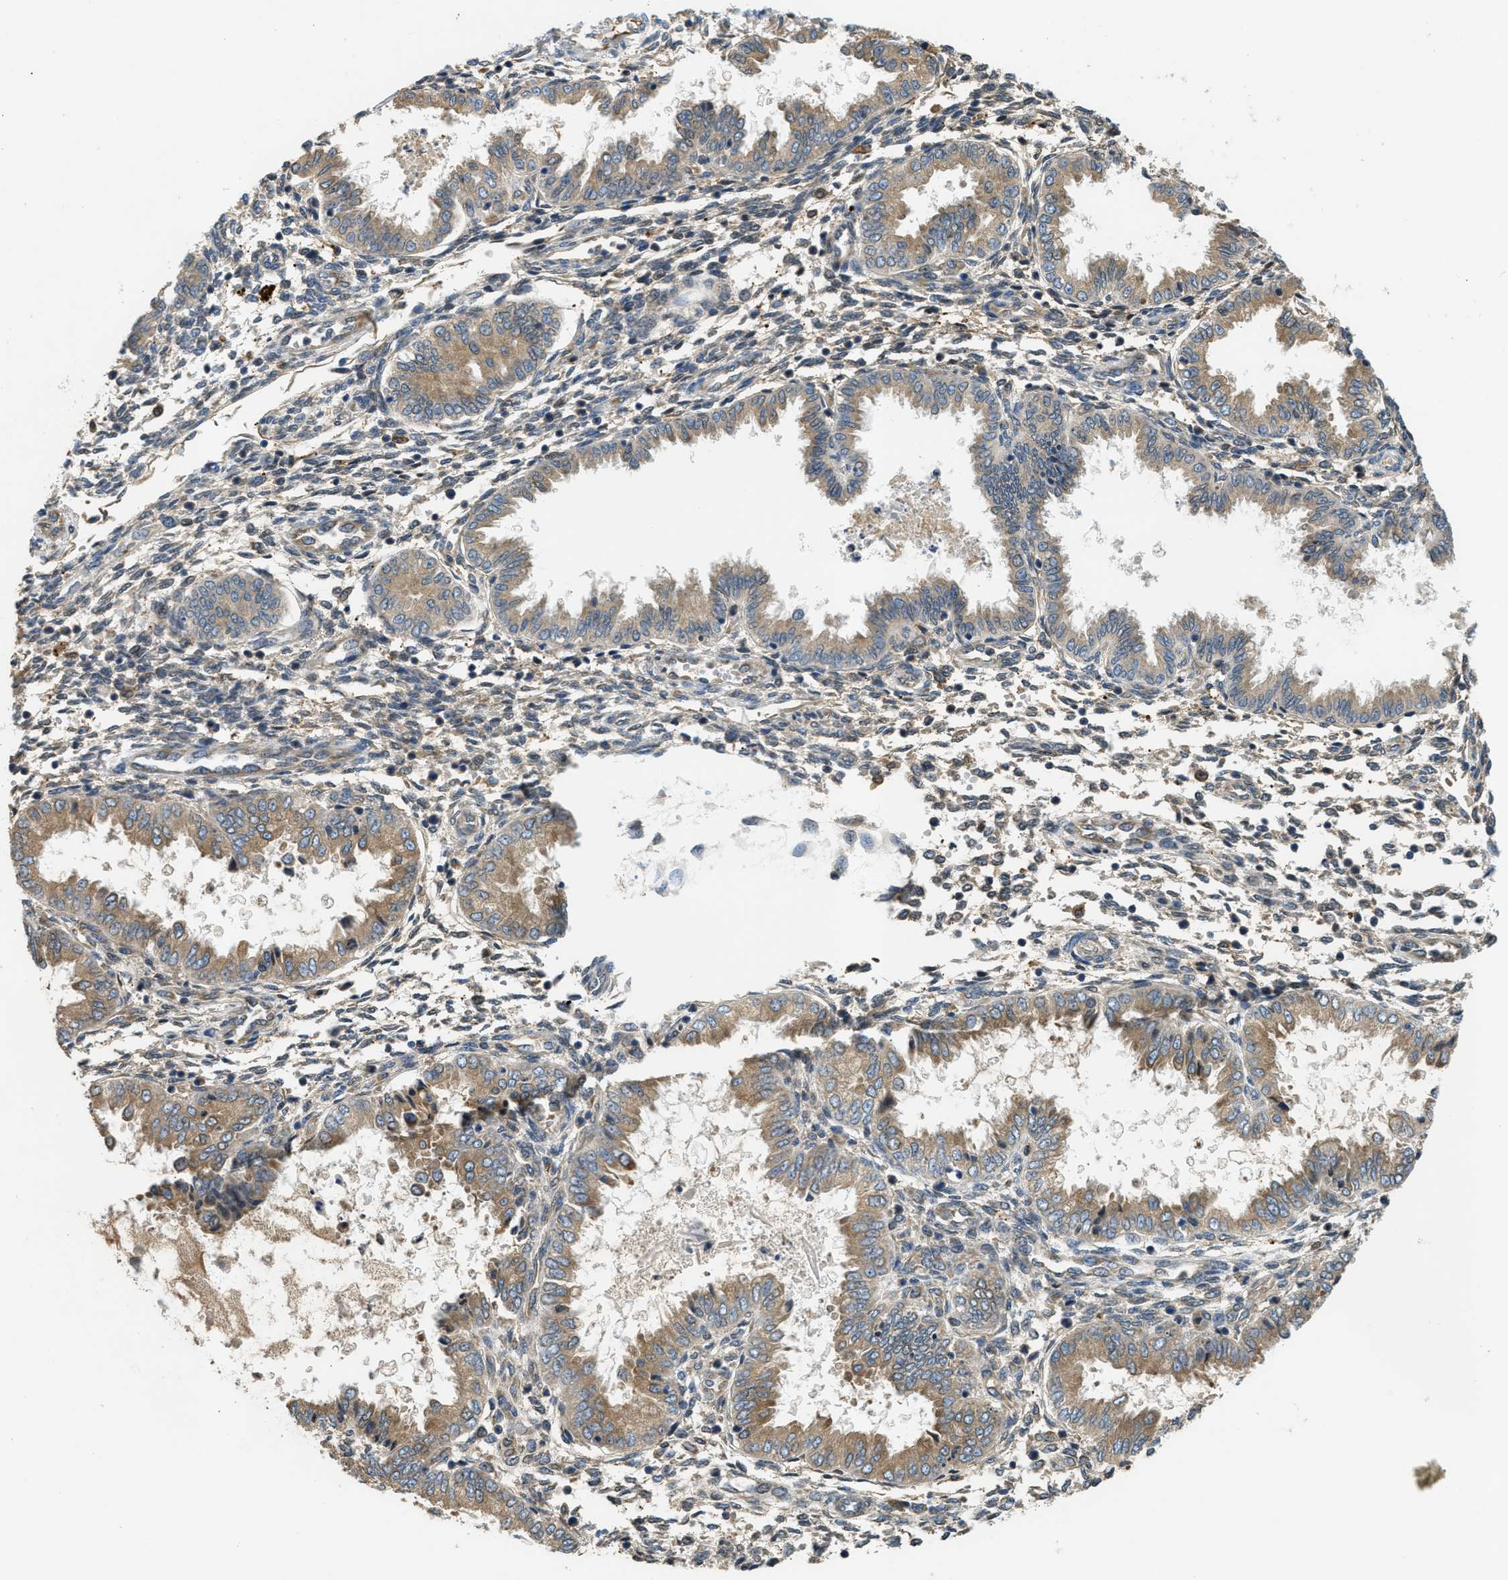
{"staining": {"intensity": "weak", "quantity": "25%-75%", "location": "cytoplasmic/membranous"}, "tissue": "endometrium", "cell_type": "Cells in endometrial stroma", "image_type": "normal", "snomed": [{"axis": "morphology", "description": "Normal tissue, NOS"}, {"axis": "topography", "description": "Endometrium"}], "caption": "This photomicrograph exhibits IHC staining of unremarkable endometrium, with low weak cytoplasmic/membranous positivity in about 25%-75% of cells in endometrial stroma.", "gene": "MPDU1", "patient": {"sex": "female", "age": 33}}